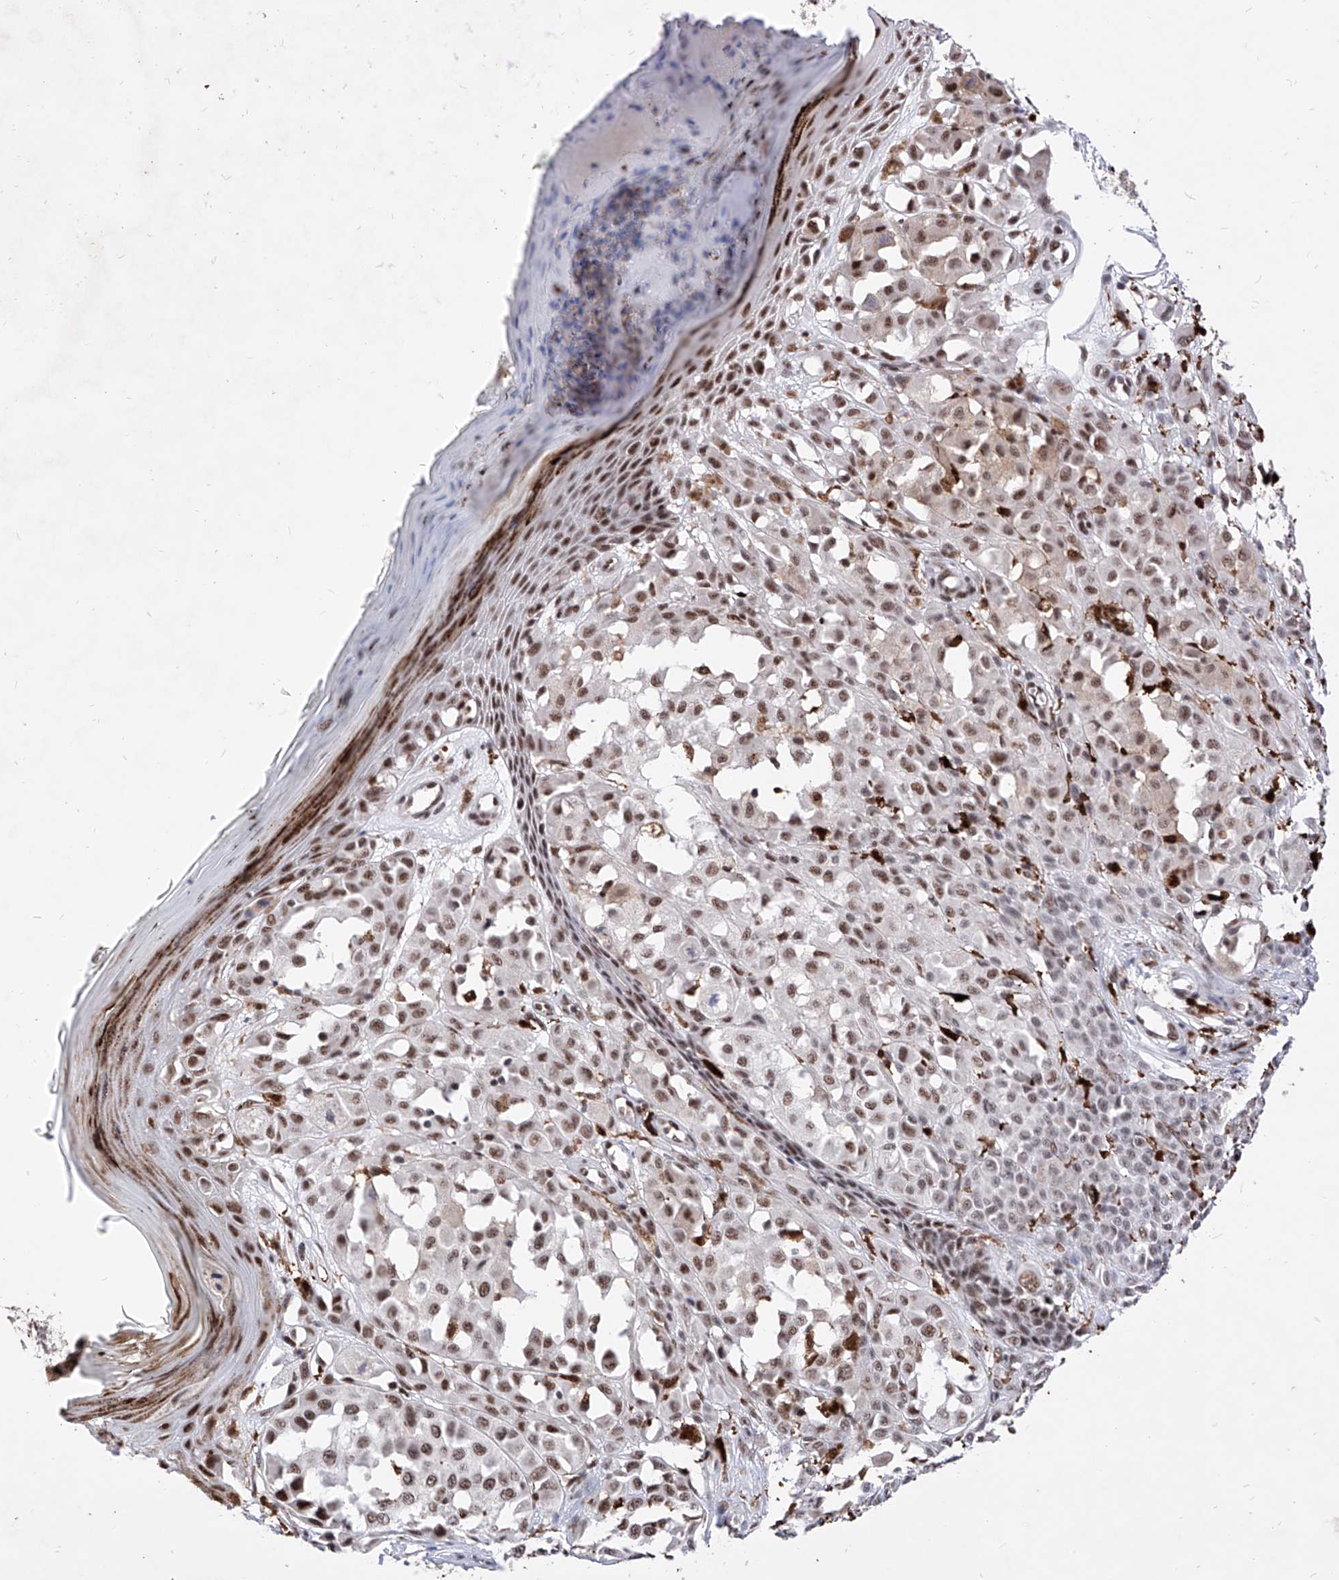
{"staining": {"intensity": "moderate", "quantity": ">75%", "location": "nuclear"}, "tissue": "melanoma", "cell_type": "Tumor cells", "image_type": "cancer", "snomed": [{"axis": "morphology", "description": "Malignant melanoma, NOS"}, {"axis": "topography", "description": "Skin of leg"}], "caption": "A micrograph of human malignant melanoma stained for a protein reveals moderate nuclear brown staining in tumor cells.", "gene": "PHF5A", "patient": {"sex": "female", "age": 72}}